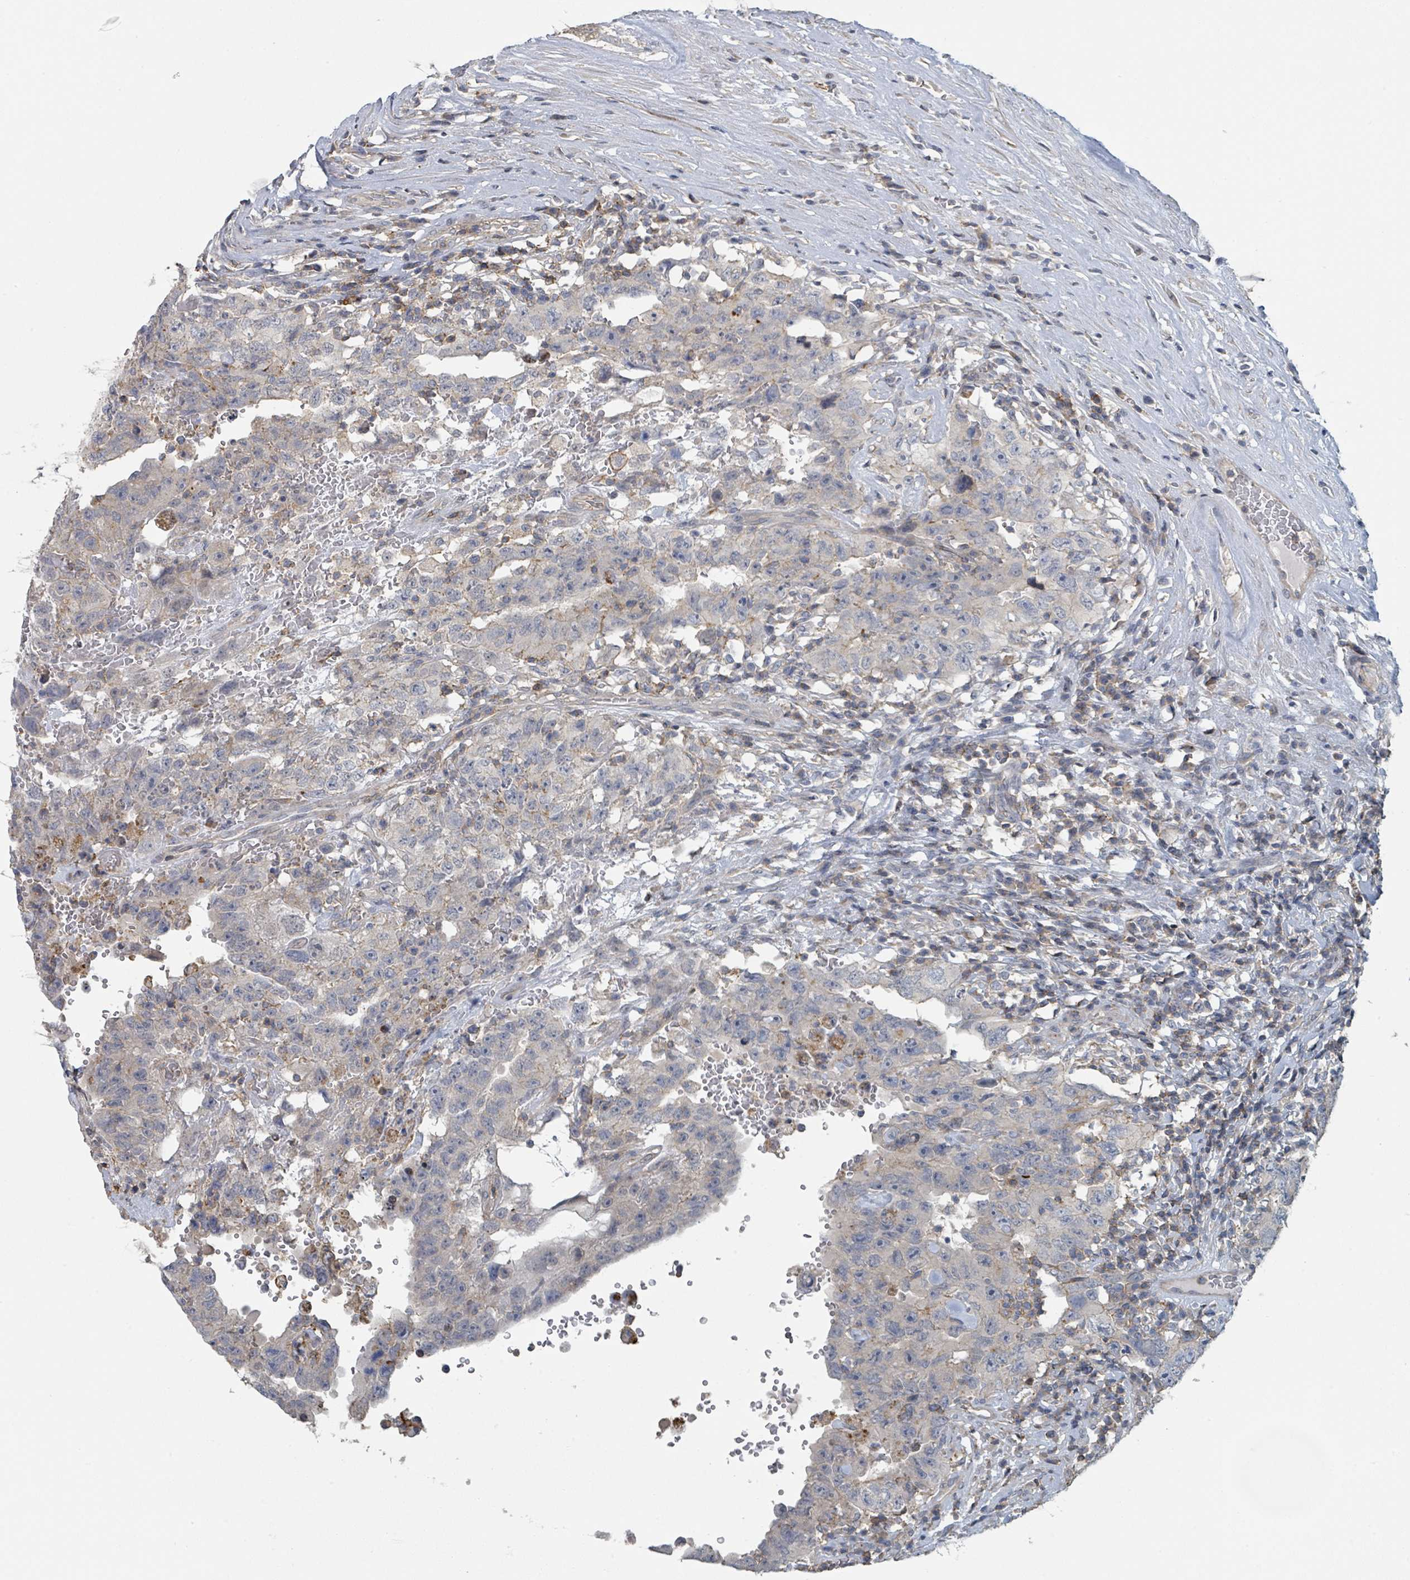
{"staining": {"intensity": "negative", "quantity": "none", "location": "none"}, "tissue": "testis cancer", "cell_type": "Tumor cells", "image_type": "cancer", "snomed": [{"axis": "morphology", "description": "Carcinoma, Embryonal, NOS"}, {"axis": "topography", "description": "Testis"}], "caption": "This is an immunohistochemistry image of human embryonal carcinoma (testis). There is no staining in tumor cells.", "gene": "LRRC42", "patient": {"sex": "male", "age": 26}}